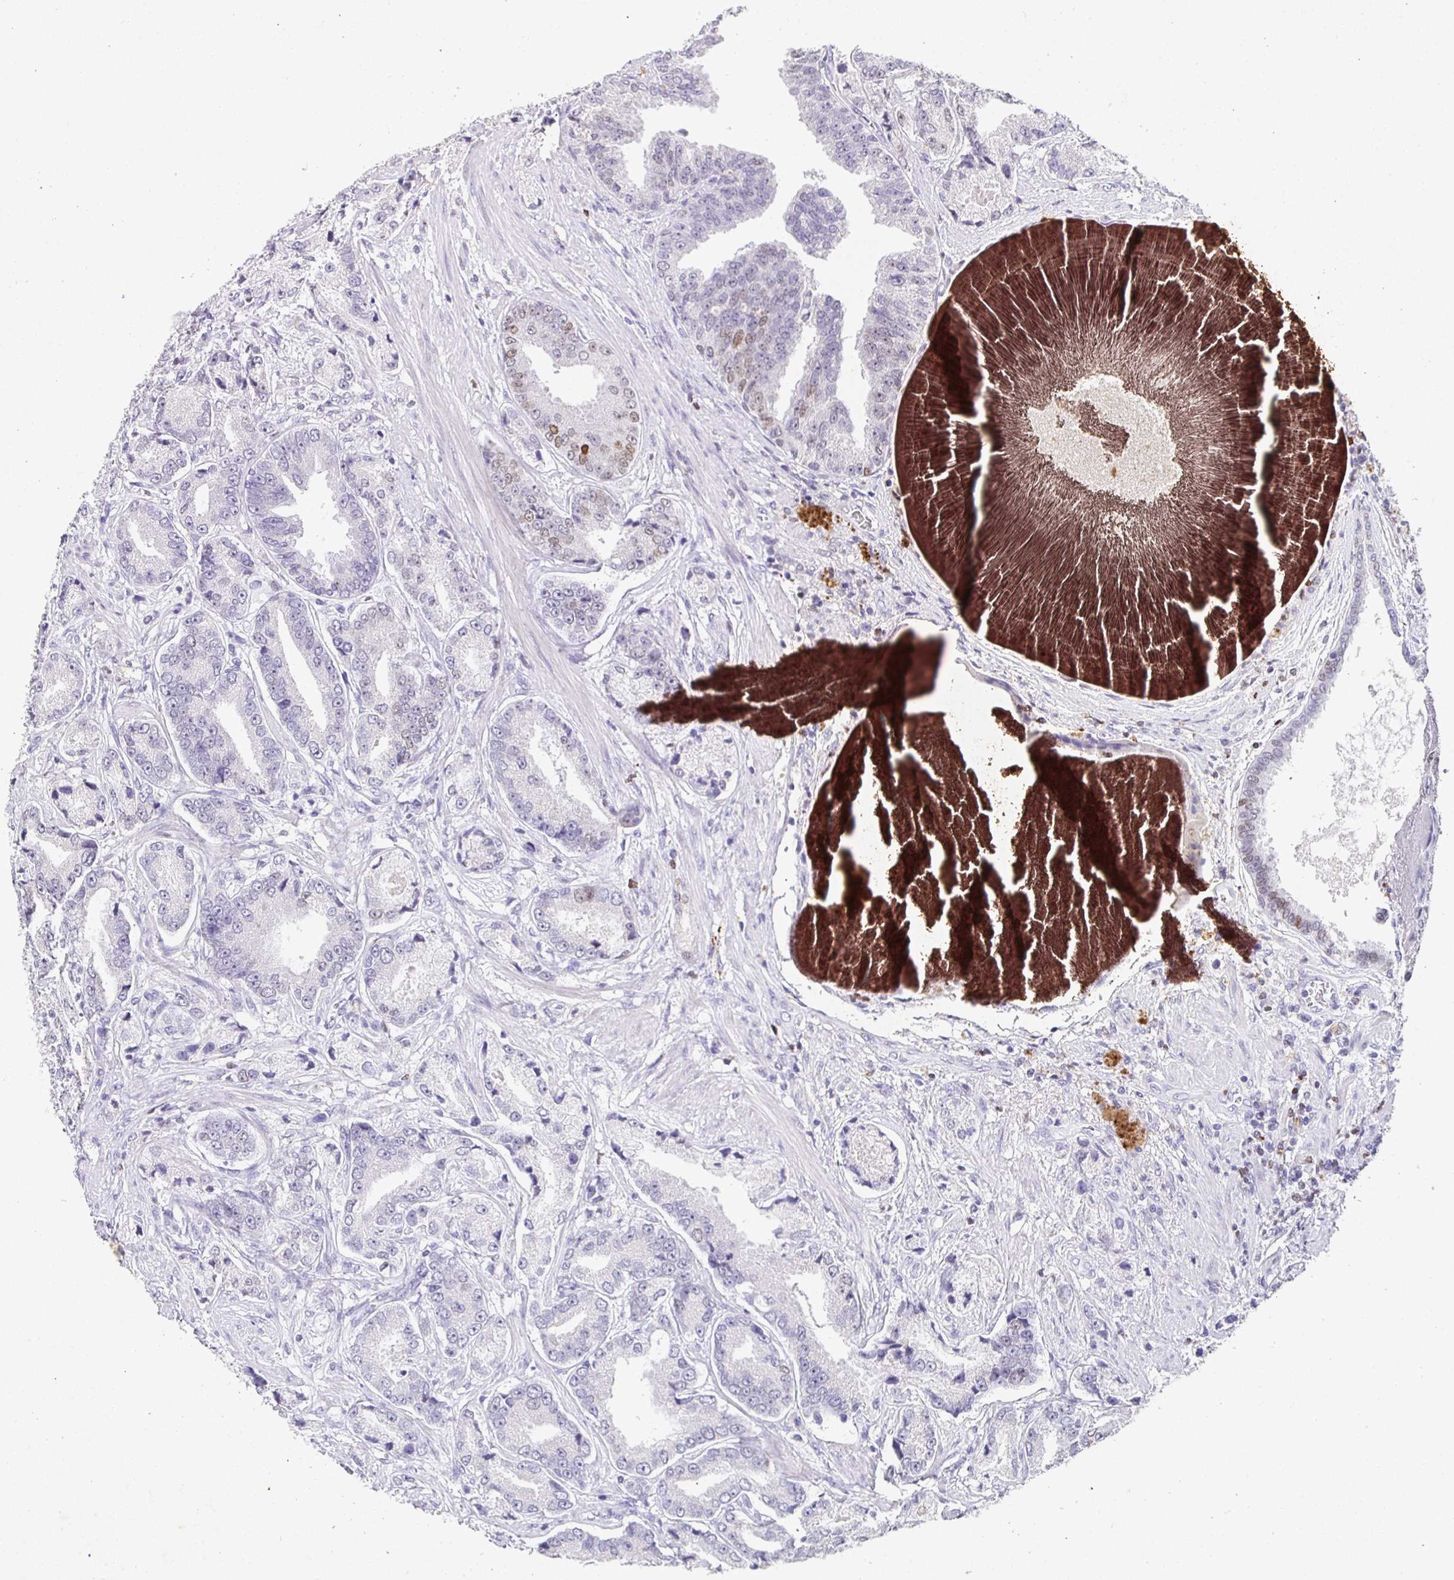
{"staining": {"intensity": "negative", "quantity": "none", "location": "none"}, "tissue": "prostate cancer", "cell_type": "Tumor cells", "image_type": "cancer", "snomed": [{"axis": "morphology", "description": "Adenocarcinoma, High grade"}, {"axis": "topography", "description": "Prostate and seminal vesicle, NOS"}], "caption": "Immunohistochemical staining of prostate cancer (adenocarcinoma (high-grade)) demonstrates no significant positivity in tumor cells.", "gene": "SATB1", "patient": {"sex": "male", "age": 61}}